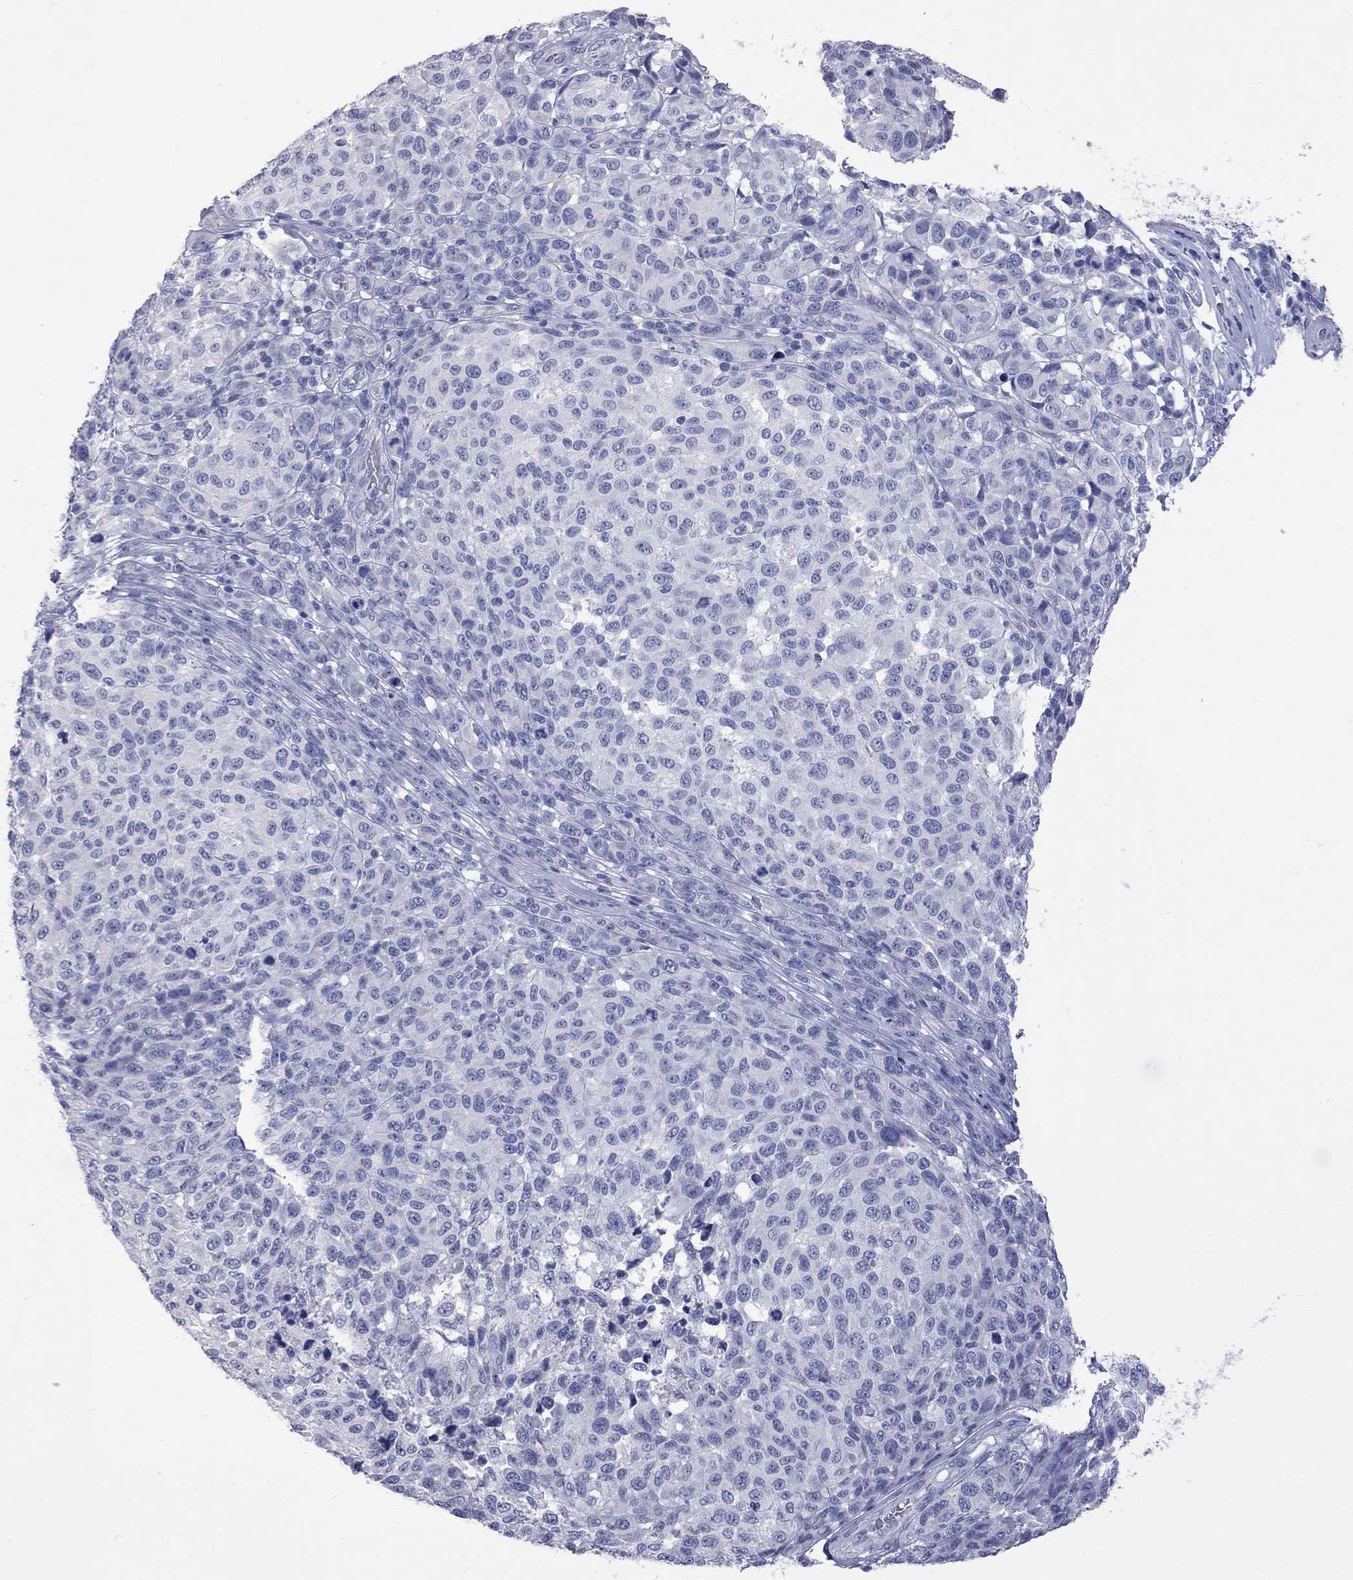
{"staining": {"intensity": "negative", "quantity": "none", "location": "none"}, "tissue": "melanoma", "cell_type": "Tumor cells", "image_type": "cancer", "snomed": [{"axis": "morphology", "description": "Malignant melanoma, NOS"}, {"axis": "topography", "description": "Skin"}], "caption": "Tumor cells are negative for protein expression in human melanoma.", "gene": "KCND2", "patient": {"sex": "male", "age": 59}}